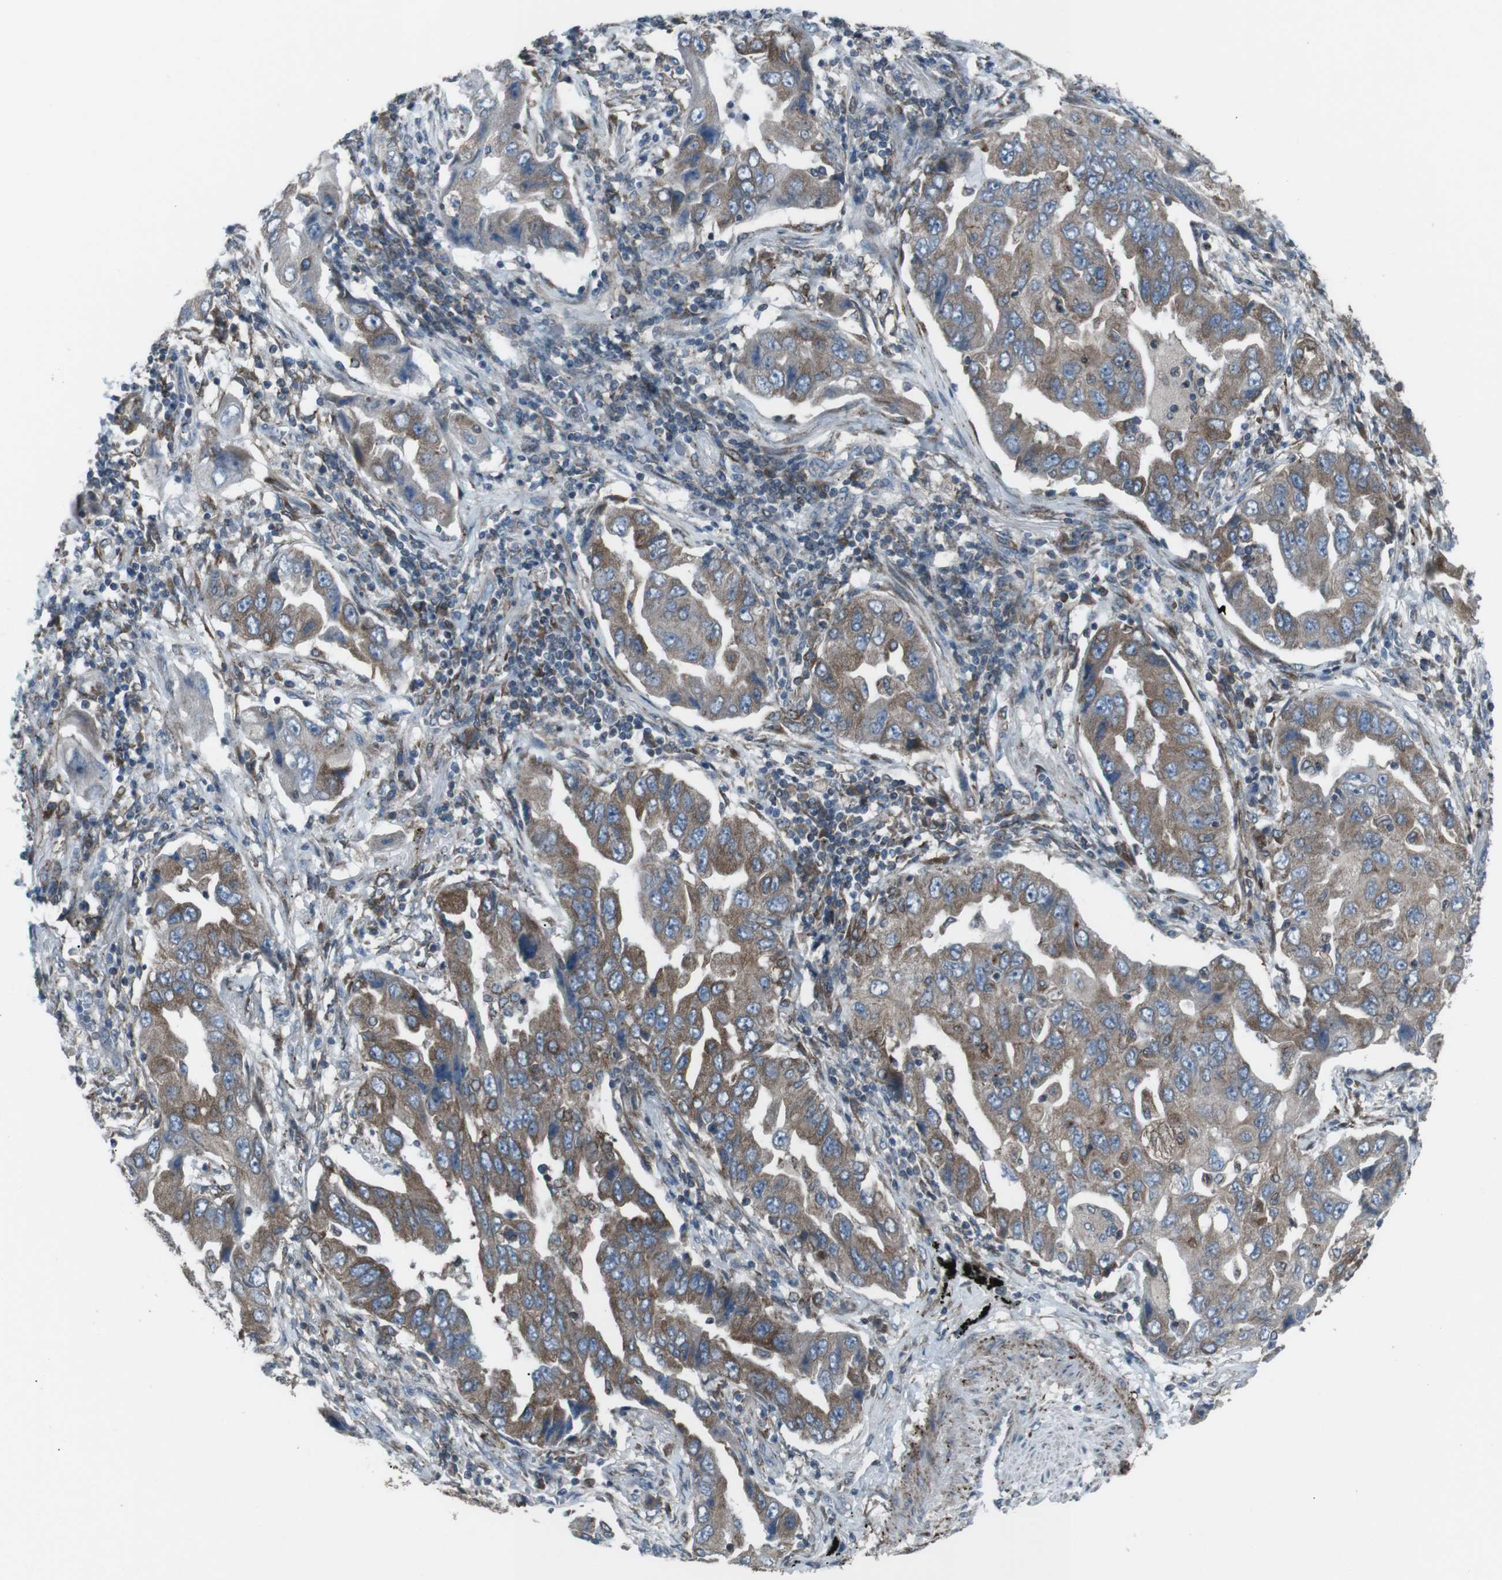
{"staining": {"intensity": "moderate", "quantity": "25%-75%", "location": "cytoplasmic/membranous"}, "tissue": "lung cancer", "cell_type": "Tumor cells", "image_type": "cancer", "snomed": [{"axis": "morphology", "description": "Adenocarcinoma, NOS"}, {"axis": "topography", "description": "Lung"}], "caption": "Moderate cytoplasmic/membranous positivity is seen in approximately 25%-75% of tumor cells in lung adenocarcinoma.", "gene": "LNPK", "patient": {"sex": "female", "age": 65}}